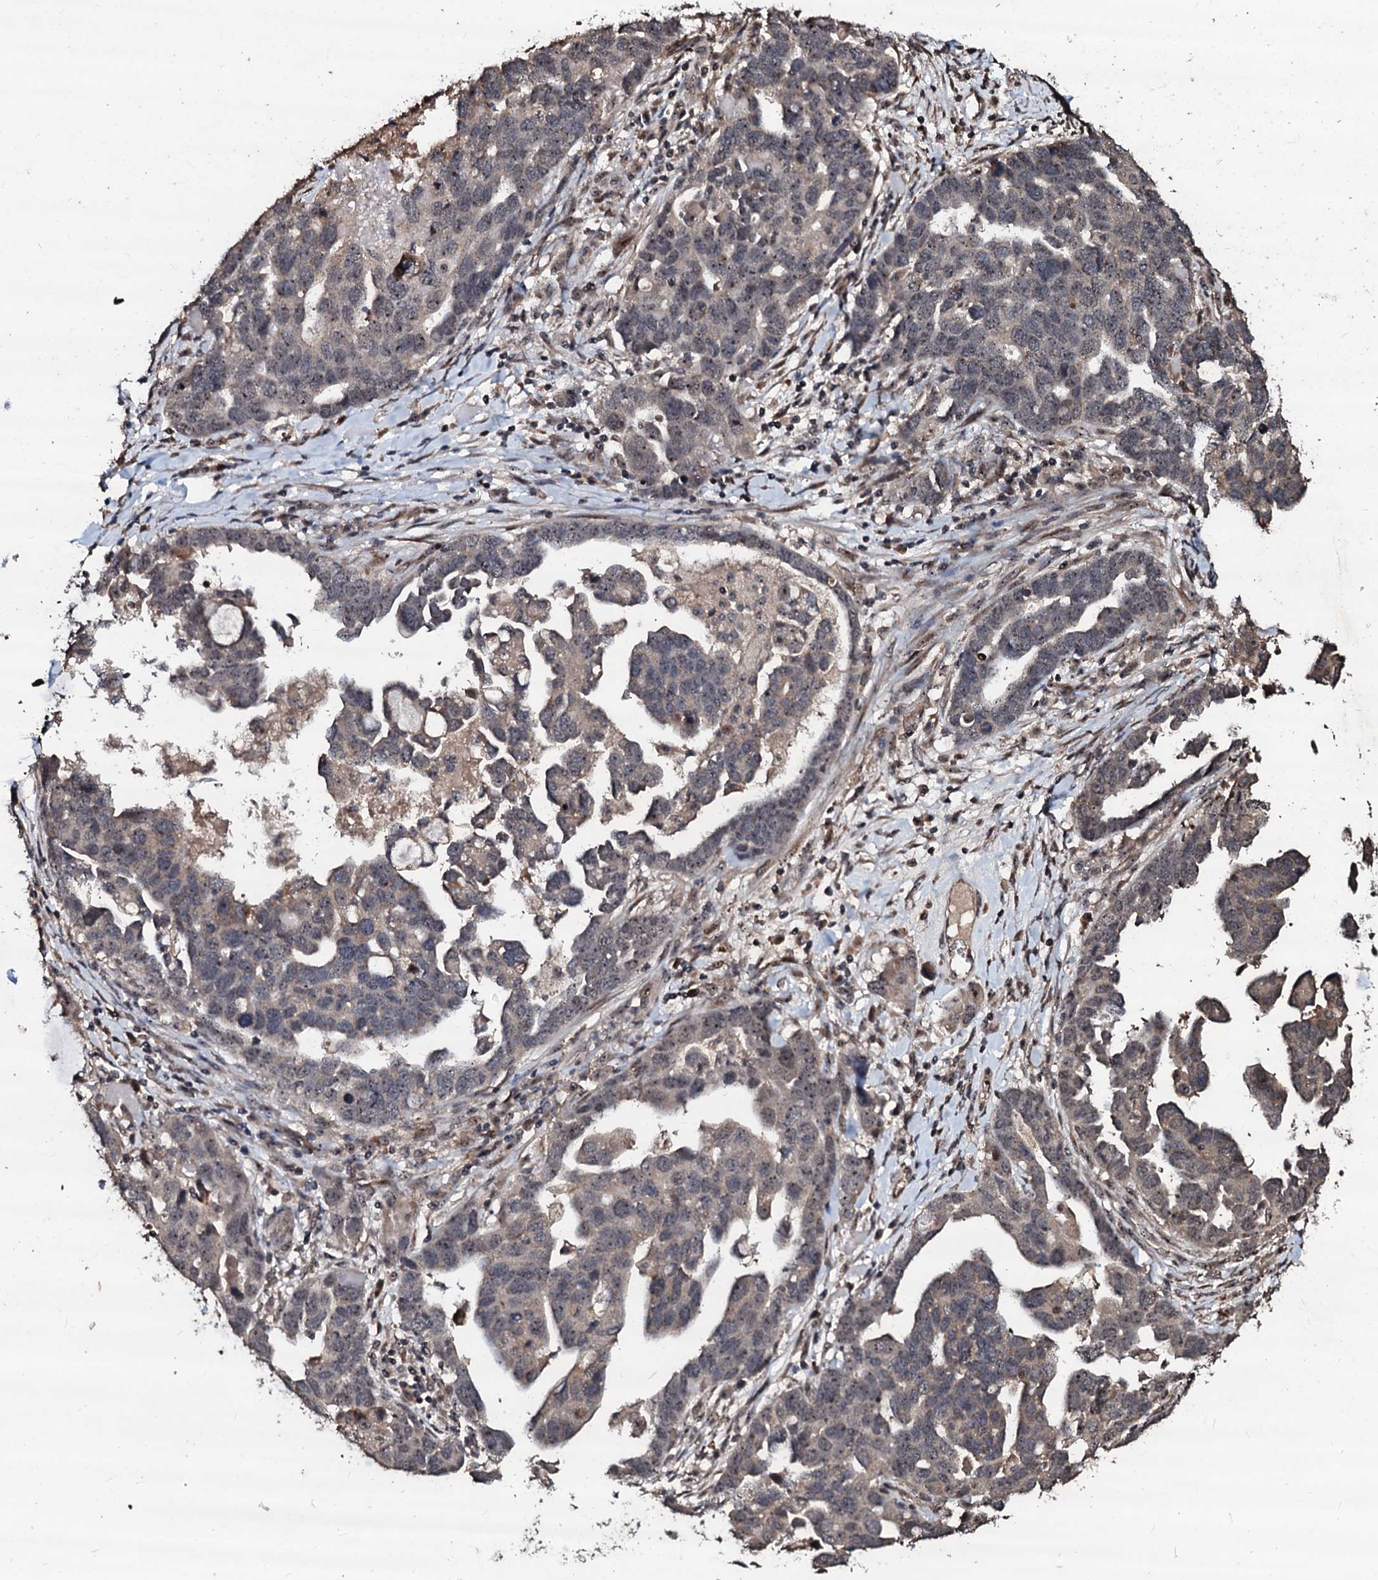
{"staining": {"intensity": "weak", "quantity": "25%-75%", "location": "cytoplasmic/membranous,nuclear"}, "tissue": "ovarian cancer", "cell_type": "Tumor cells", "image_type": "cancer", "snomed": [{"axis": "morphology", "description": "Cystadenocarcinoma, serous, NOS"}, {"axis": "topography", "description": "Ovary"}], "caption": "Ovarian cancer (serous cystadenocarcinoma) stained for a protein displays weak cytoplasmic/membranous and nuclear positivity in tumor cells. Immunohistochemistry (ihc) stains the protein of interest in brown and the nuclei are stained blue.", "gene": "SUPT7L", "patient": {"sex": "female", "age": 54}}